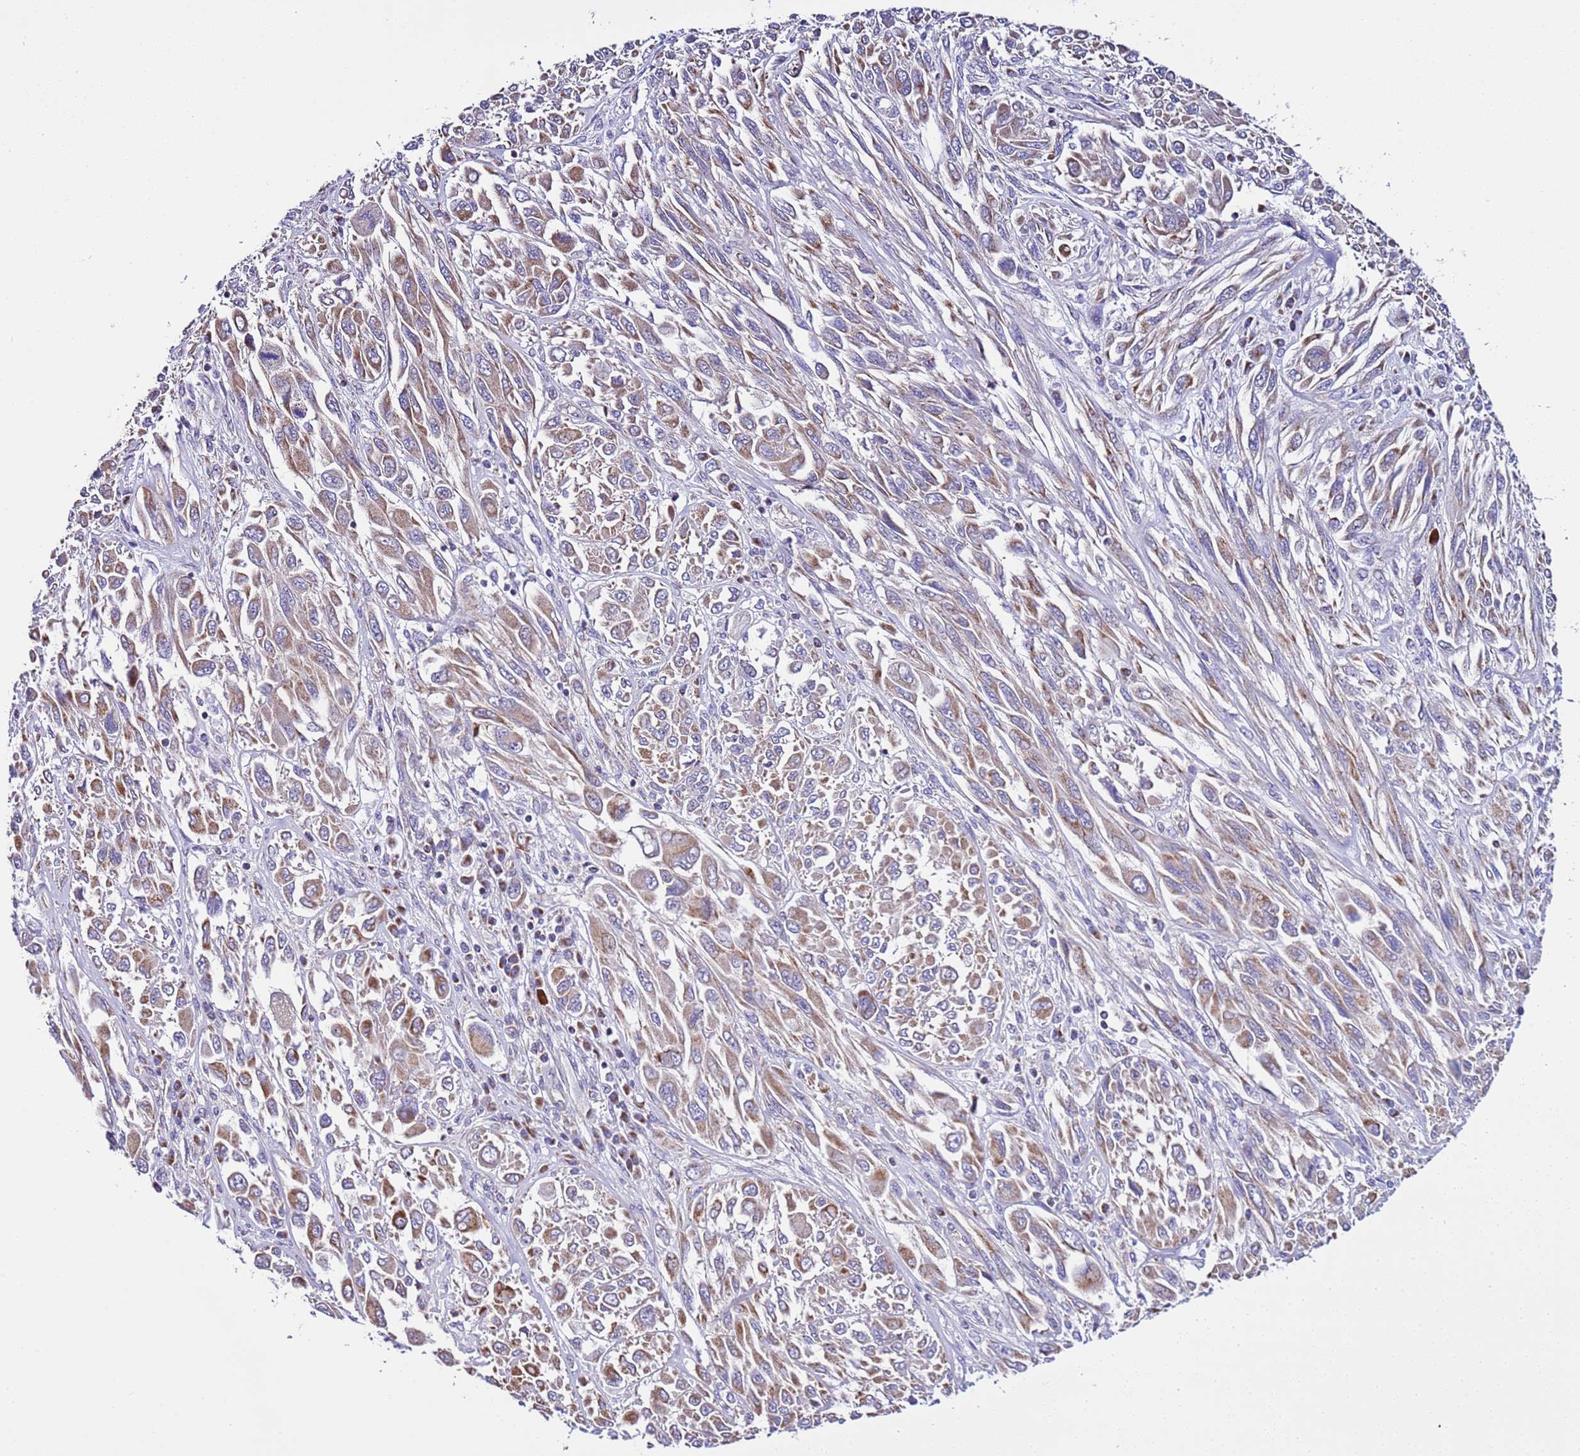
{"staining": {"intensity": "moderate", "quantity": ">75%", "location": "cytoplasmic/membranous"}, "tissue": "melanoma", "cell_type": "Tumor cells", "image_type": "cancer", "snomed": [{"axis": "morphology", "description": "Malignant melanoma, NOS"}, {"axis": "topography", "description": "Skin"}], "caption": "Brown immunohistochemical staining in malignant melanoma reveals moderate cytoplasmic/membranous staining in about >75% of tumor cells.", "gene": "AHI1", "patient": {"sex": "female", "age": 91}}